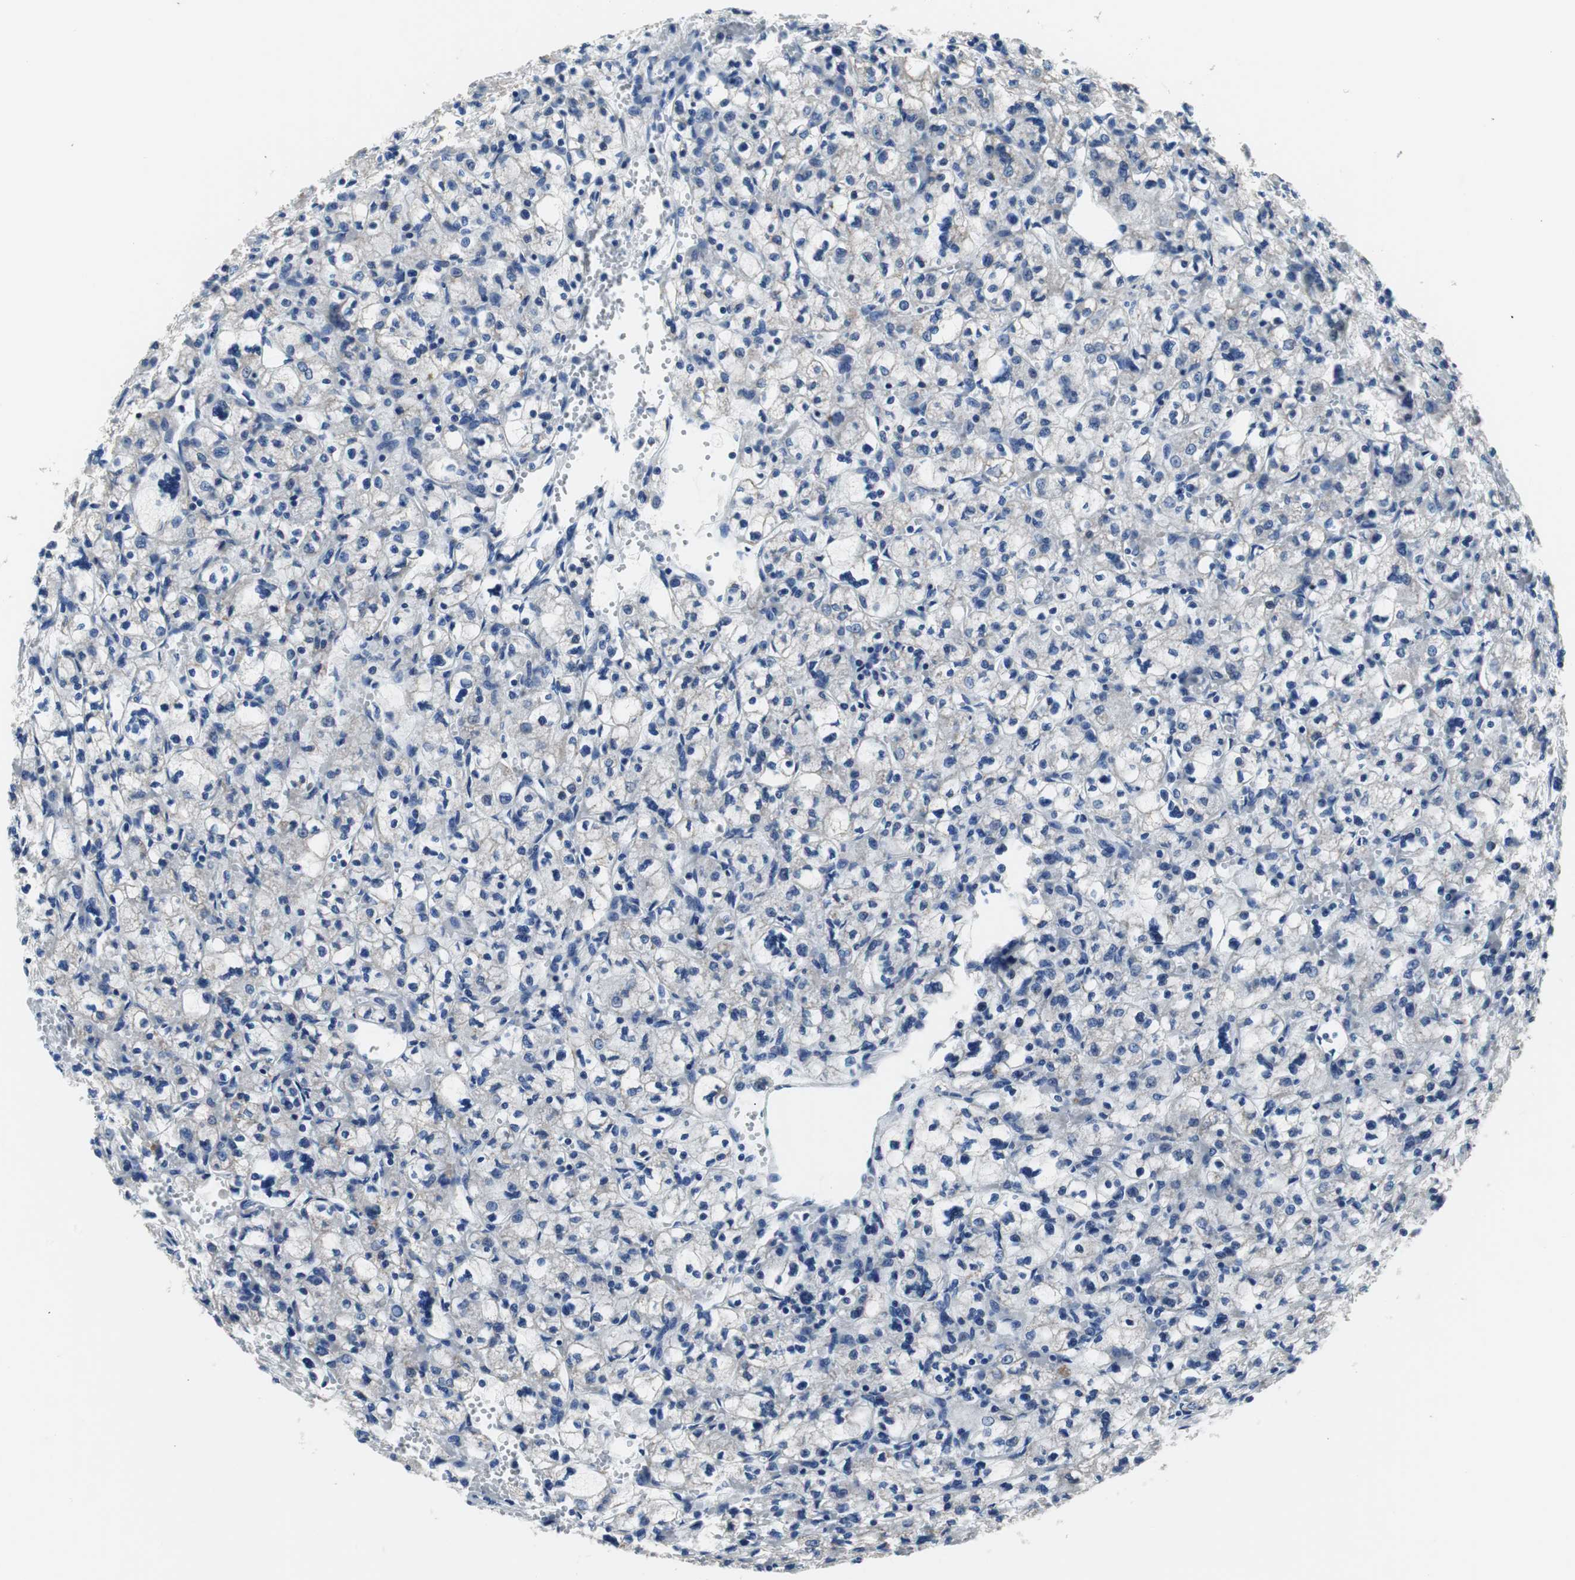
{"staining": {"intensity": "negative", "quantity": "none", "location": "none"}, "tissue": "renal cancer", "cell_type": "Tumor cells", "image_type": "cancer", "snomed": [{"axis": "morphology", "description": "Adenocarcinoma, NOS"}, {"axis": "topography", "description": "Kidney"}], "caption": "This photomicrograph is of renal adenocarcinoma stained with IHC to label a protein in brown with the nuclei are counter-stained blue. There is no expression in tumor cells.", "gene": "TP63", "patient": {"sex": "female", "age": 83}}